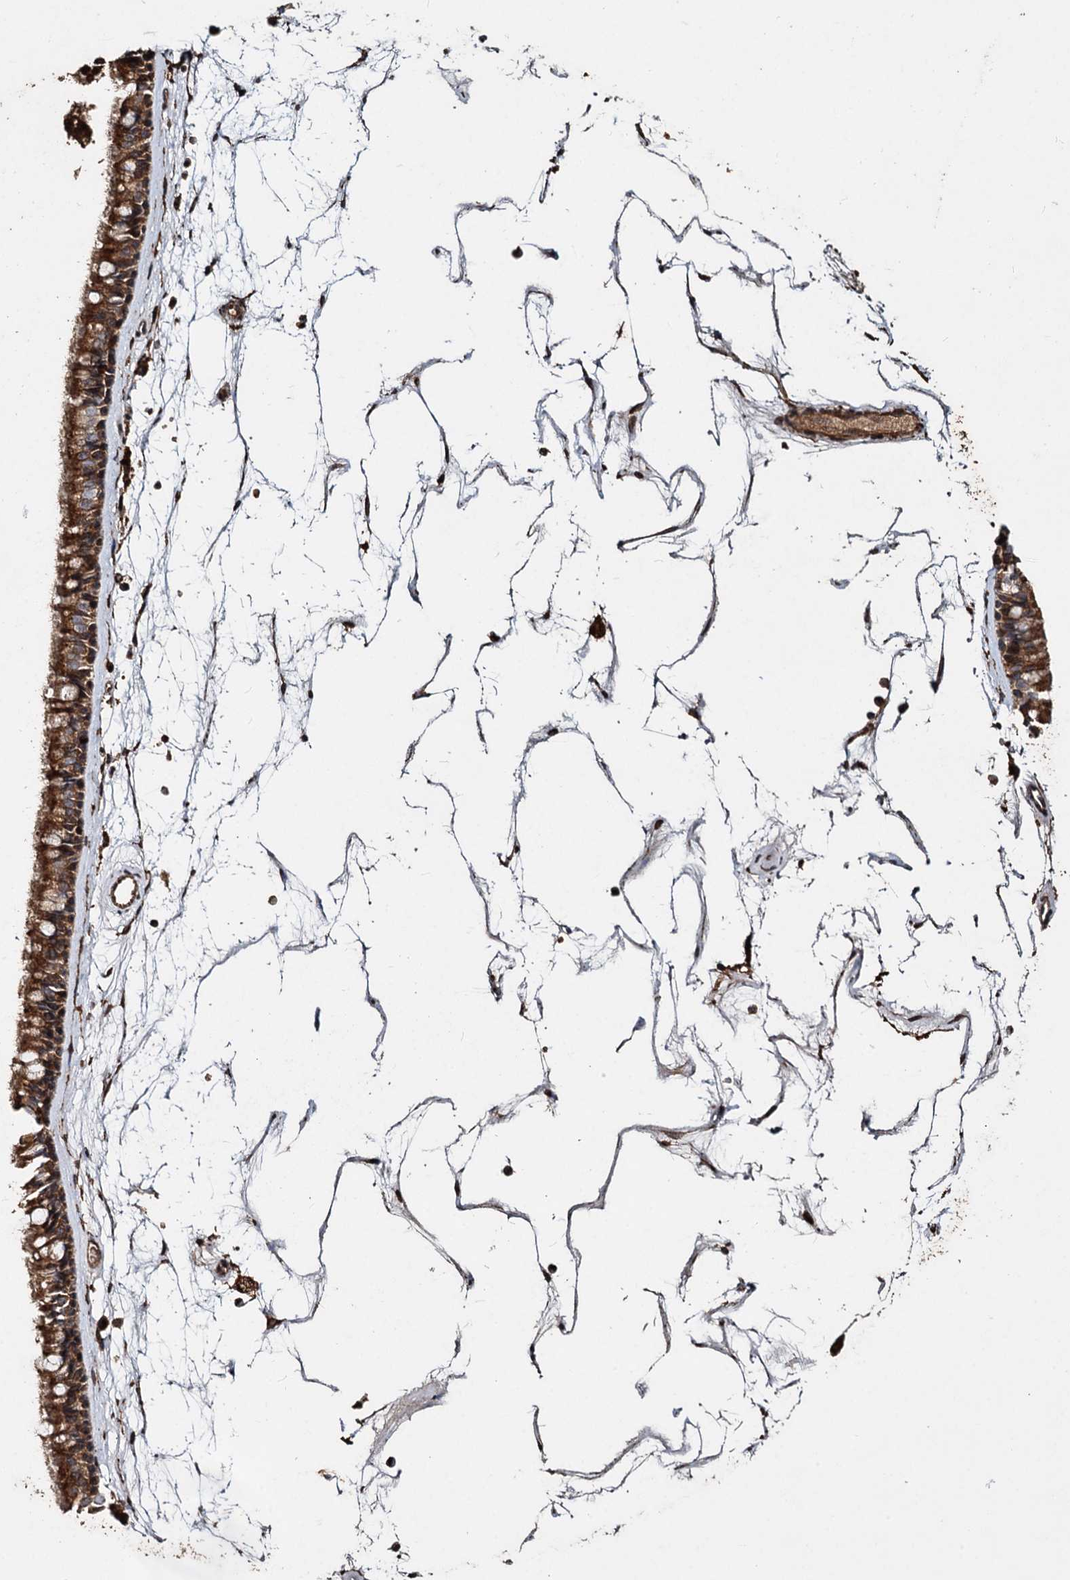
{"staining": {"intensity": "strong", "quantity": ">75%", "location": "cytoplasmic/membranous"}, "tissue": "nasopharynx", "cell_type": "Respiratory epithelial cells", "image_type": "normal", "snomed": [{"axis": "morphology", "description": "Normal tissue, NOS"}, {"axis": "topography", "description": "Nasopharynx"}], "caption": "Immunohistochemistry (IHC) staining of normal nasopharynx, which displays high levels of strong cytoplasmic/membranous staining in approximately >75% of respiratory epithelial cells indicating strong cytoplasmic/membranous protein staining. The staining was performed using DAB (3,3'-diaminobenzidine) (brown) for protein detection and nuclei were counterstained in hematoxylin (blue).", "gene": "NOTCH2NLA", "patient": {"sex": "male", "age": 64}}